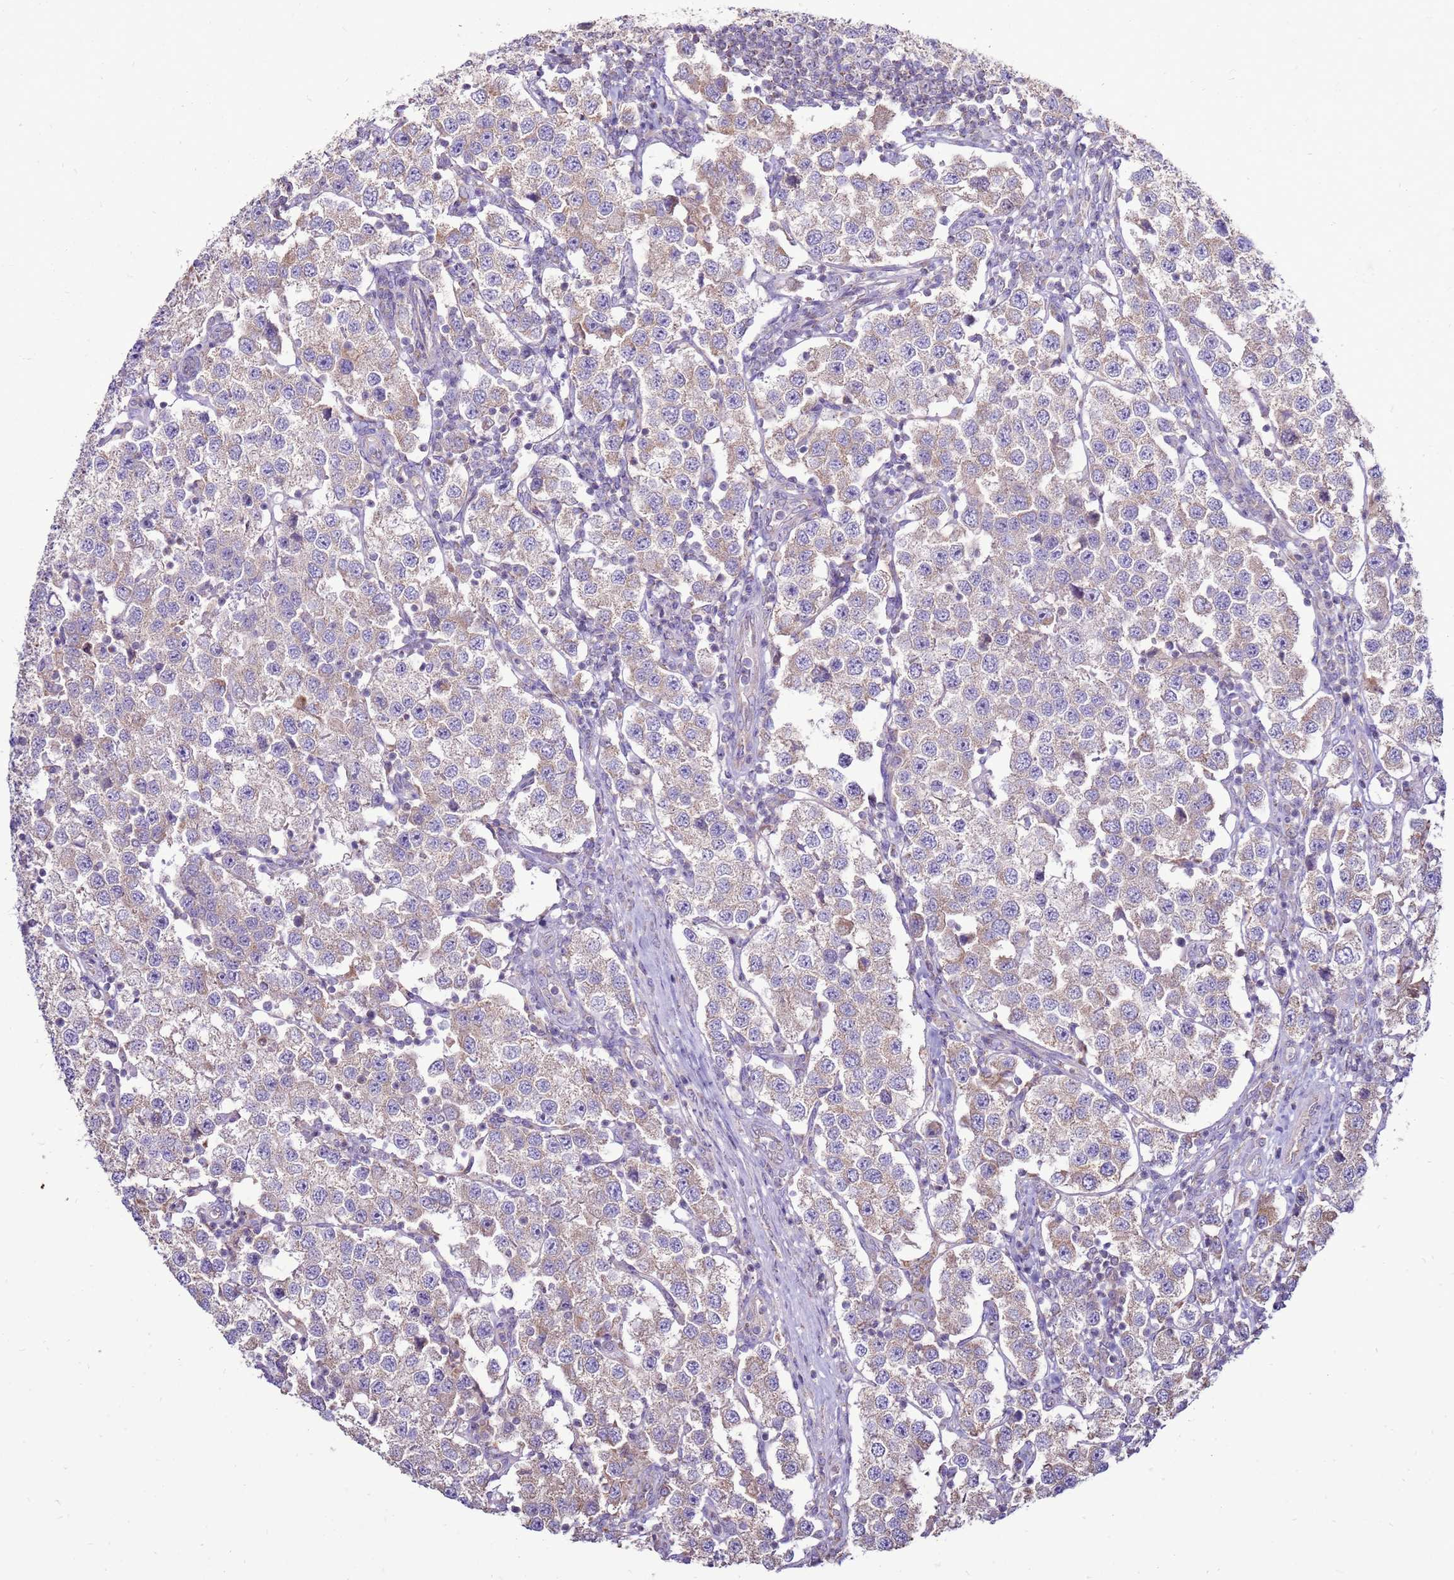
{"staining": {"intensity": "weak", "quantity": "<25%", "location": "cytoplasmic/membranous"}, "tissue": "testis cancer", "cell_type": "Tumor cells", "image_type": "cancer", "snomed": [{"axis": "morphology", "description": "Seminoma, NOS"}, {"axis": "topography", "description": "Testis"}], "caption": "Immunohistochemical staining of human seminoma (testis) reveals no significant expression in tumor cells.", "gene": "TRAPPC4", "patient": {"sex": "male", "age": 37}}